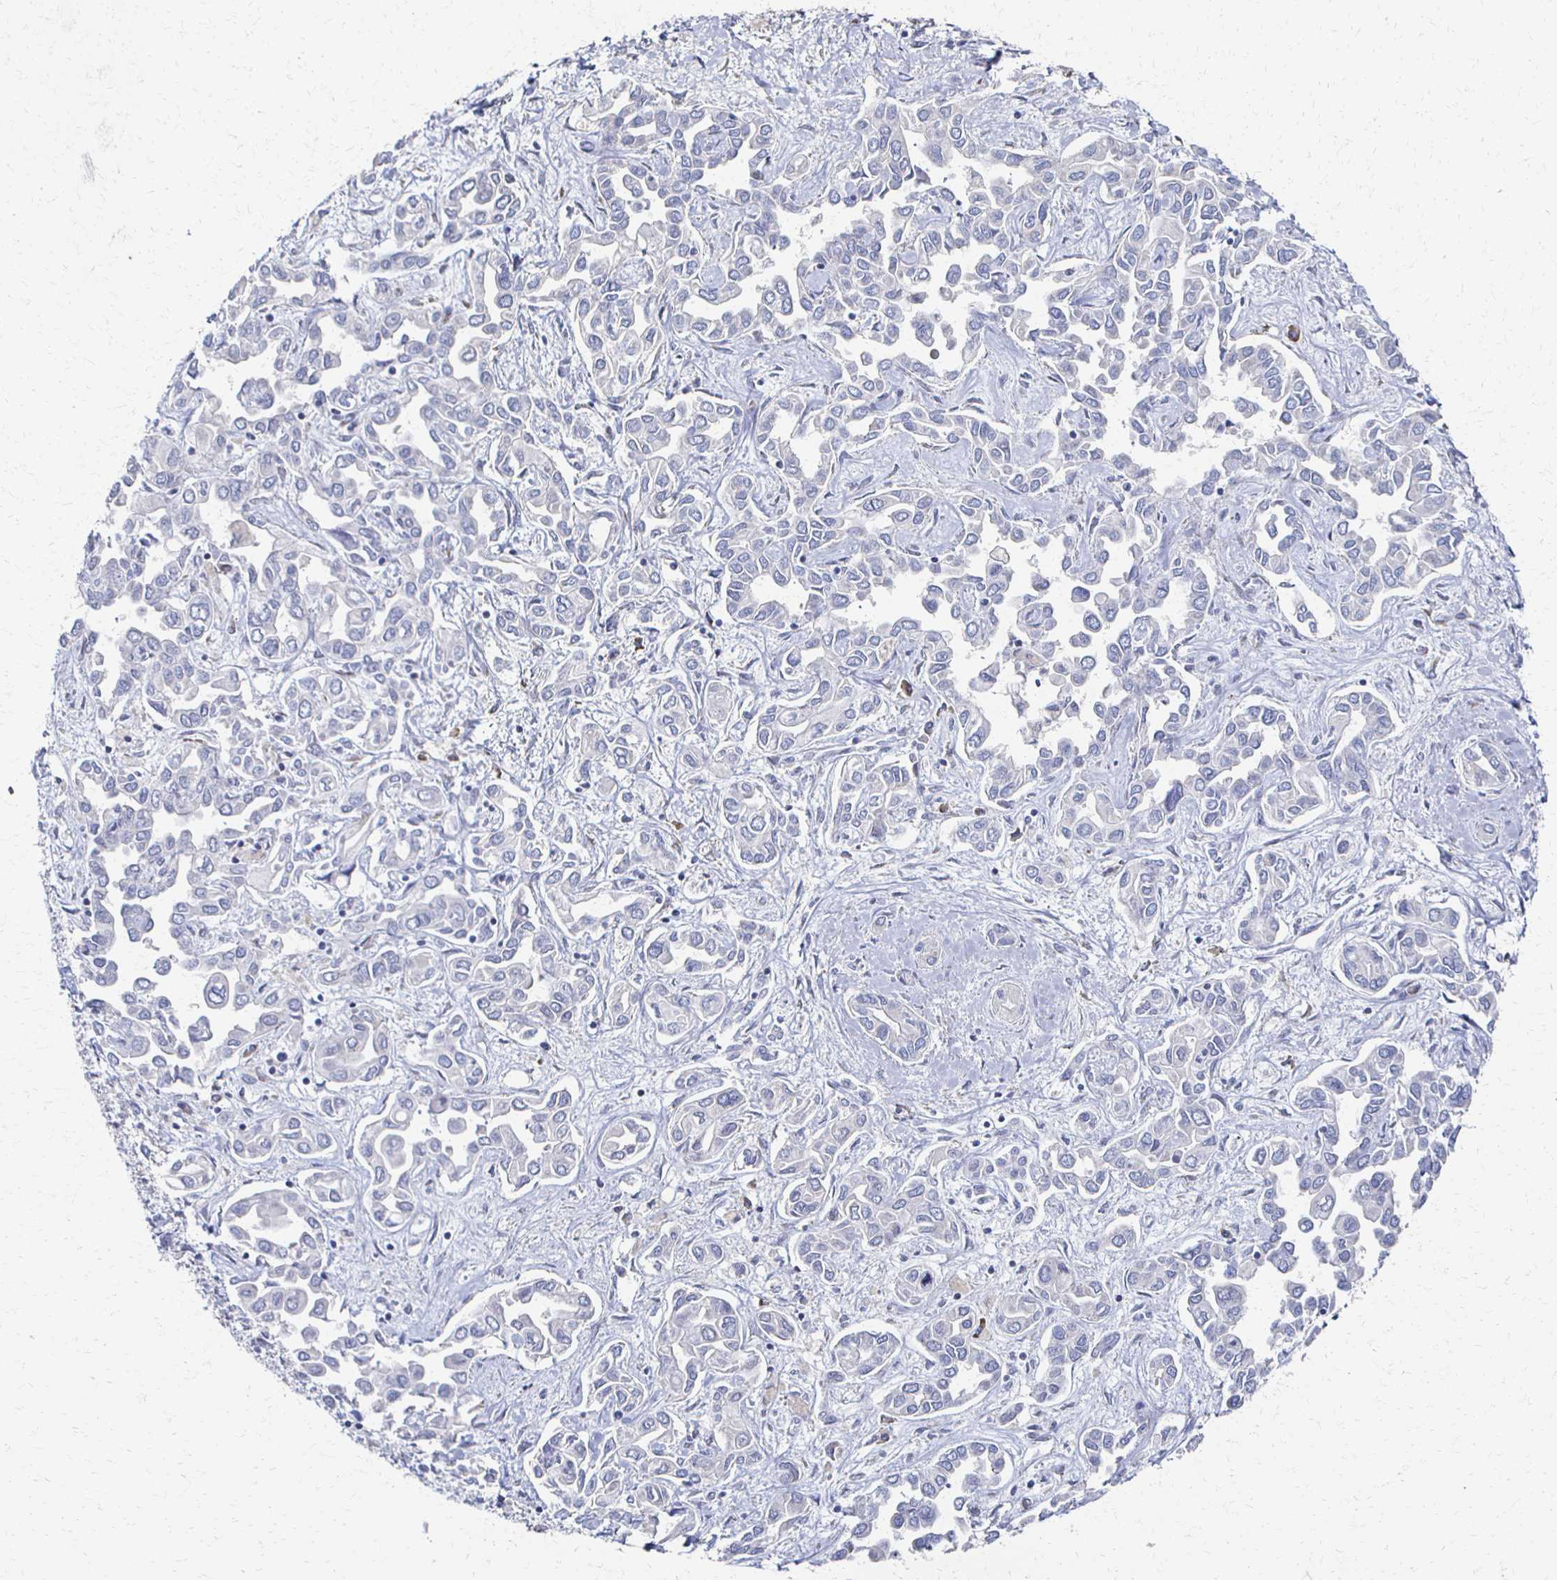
{"staining": {"intensity": "negative", "quantity": "none", "location": "none"}, "tissue": "liver cancer", "cell_type": "Tumor cells", "image_type": "cancer", "snomed": [{"axis": "morphology", "description": "Cholangiocarcinoma"}, {"axis": "topography", "description": "Liver"}], "caption": "There is no significant staining in tumor cells of cholangiocarcinoma (liver). (Immunohistochemistry (ihc), brightfield microscopy, high magnification).", "gene": "ATP1A3", "patient": {"sex": "female", "age": 64}}